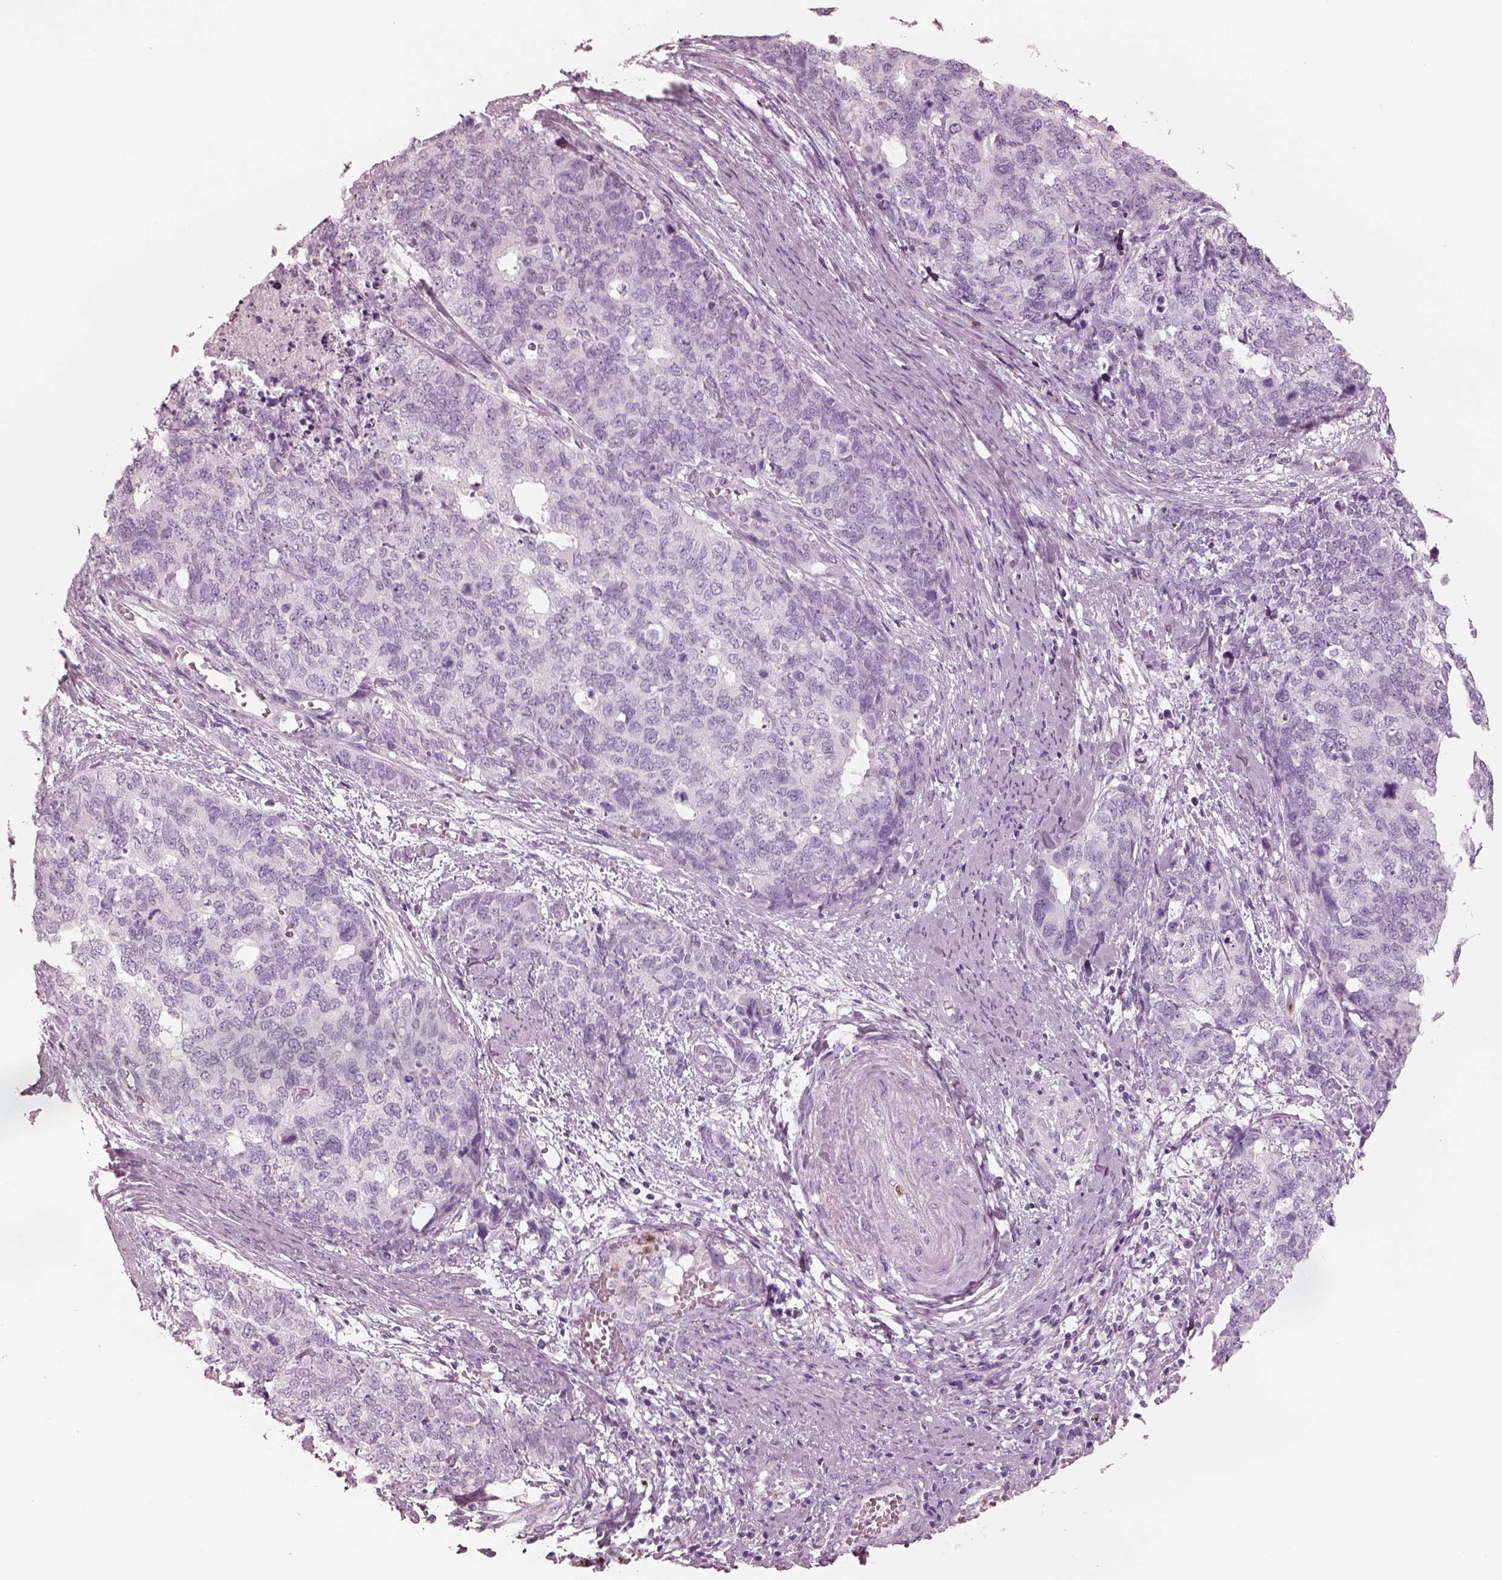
{"staining": {"intensity": "negative", "quantity": "none", "location": "none"}, "tissue": "cervical cancer", "cell_type": "Tumor cells", "image_type": "cancer", "snomed": [{"axis": "morphology", "description": "Squamous cell carcinoma, NOS"}, {"axis": "topography", "description": "Cervix"}], "caption": "A histopathology image of squamous cell carcinoma (cervical) stained for a protein exhibits no brown staining in tumor cells. (IHC, brightfield microscopy, high magnification).", "gene": "ELANE", "patient": {"sex": "female", "age": 63}}